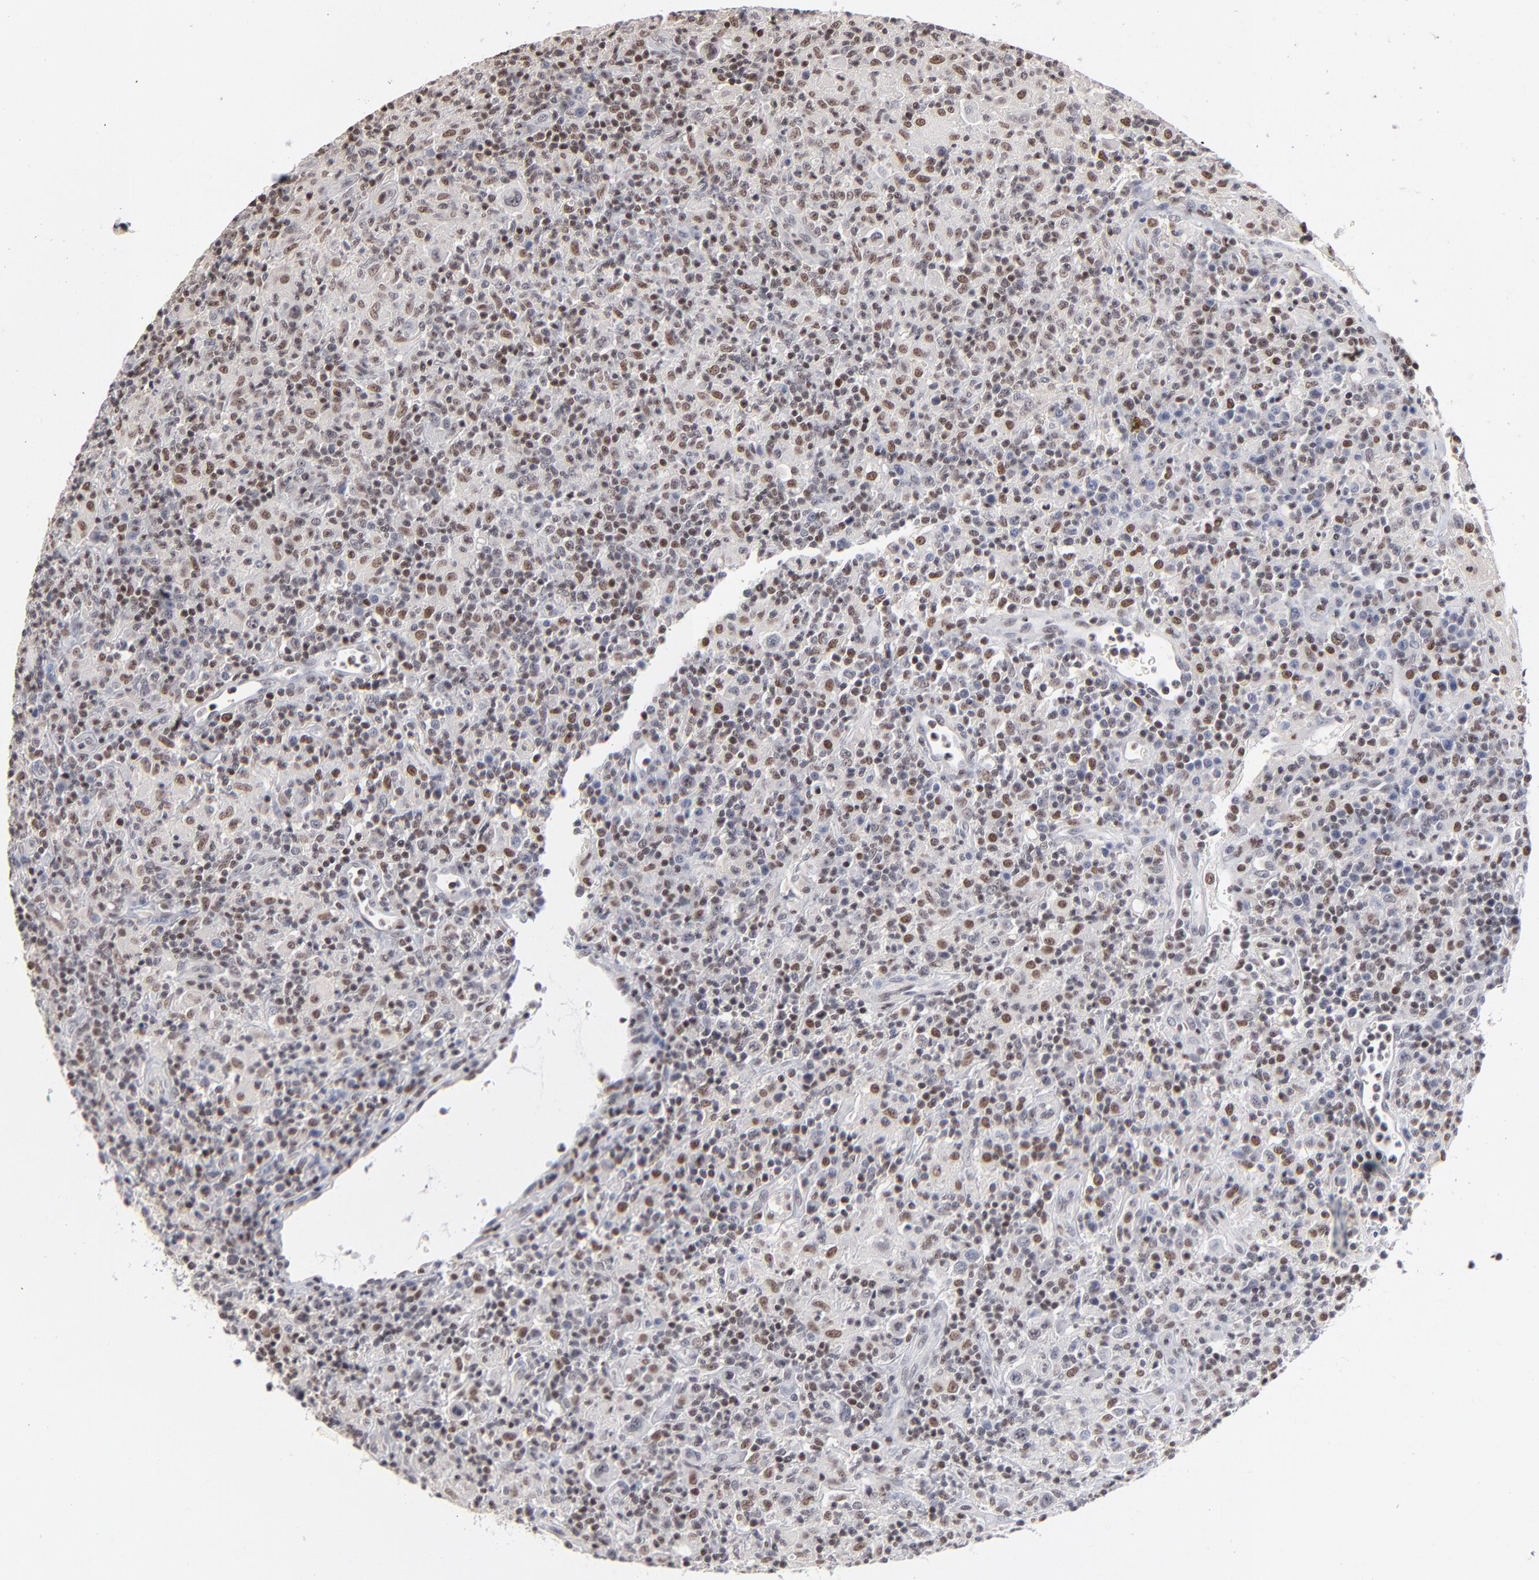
{"staining": {"intensity": "moderate", "quantity": "25%-75%", "location": "nuclear"}, "tissue": "lymphoma", "cell_type": "Tumor cells", "image_type": "cancer", "snomed": [{"axis": "morphology", "description": "Hodgkin's disease, NOS"}, {"axis": "topography", "description": "Lymph node"}], "caption": "DAB immunohistochemical staining of human Hodgkin's disease displays moderate nuclear protein staining in about 25%-75% of tumor cells.", "gene": "MAX", "patient": {"sex": "male", "age": 65}}